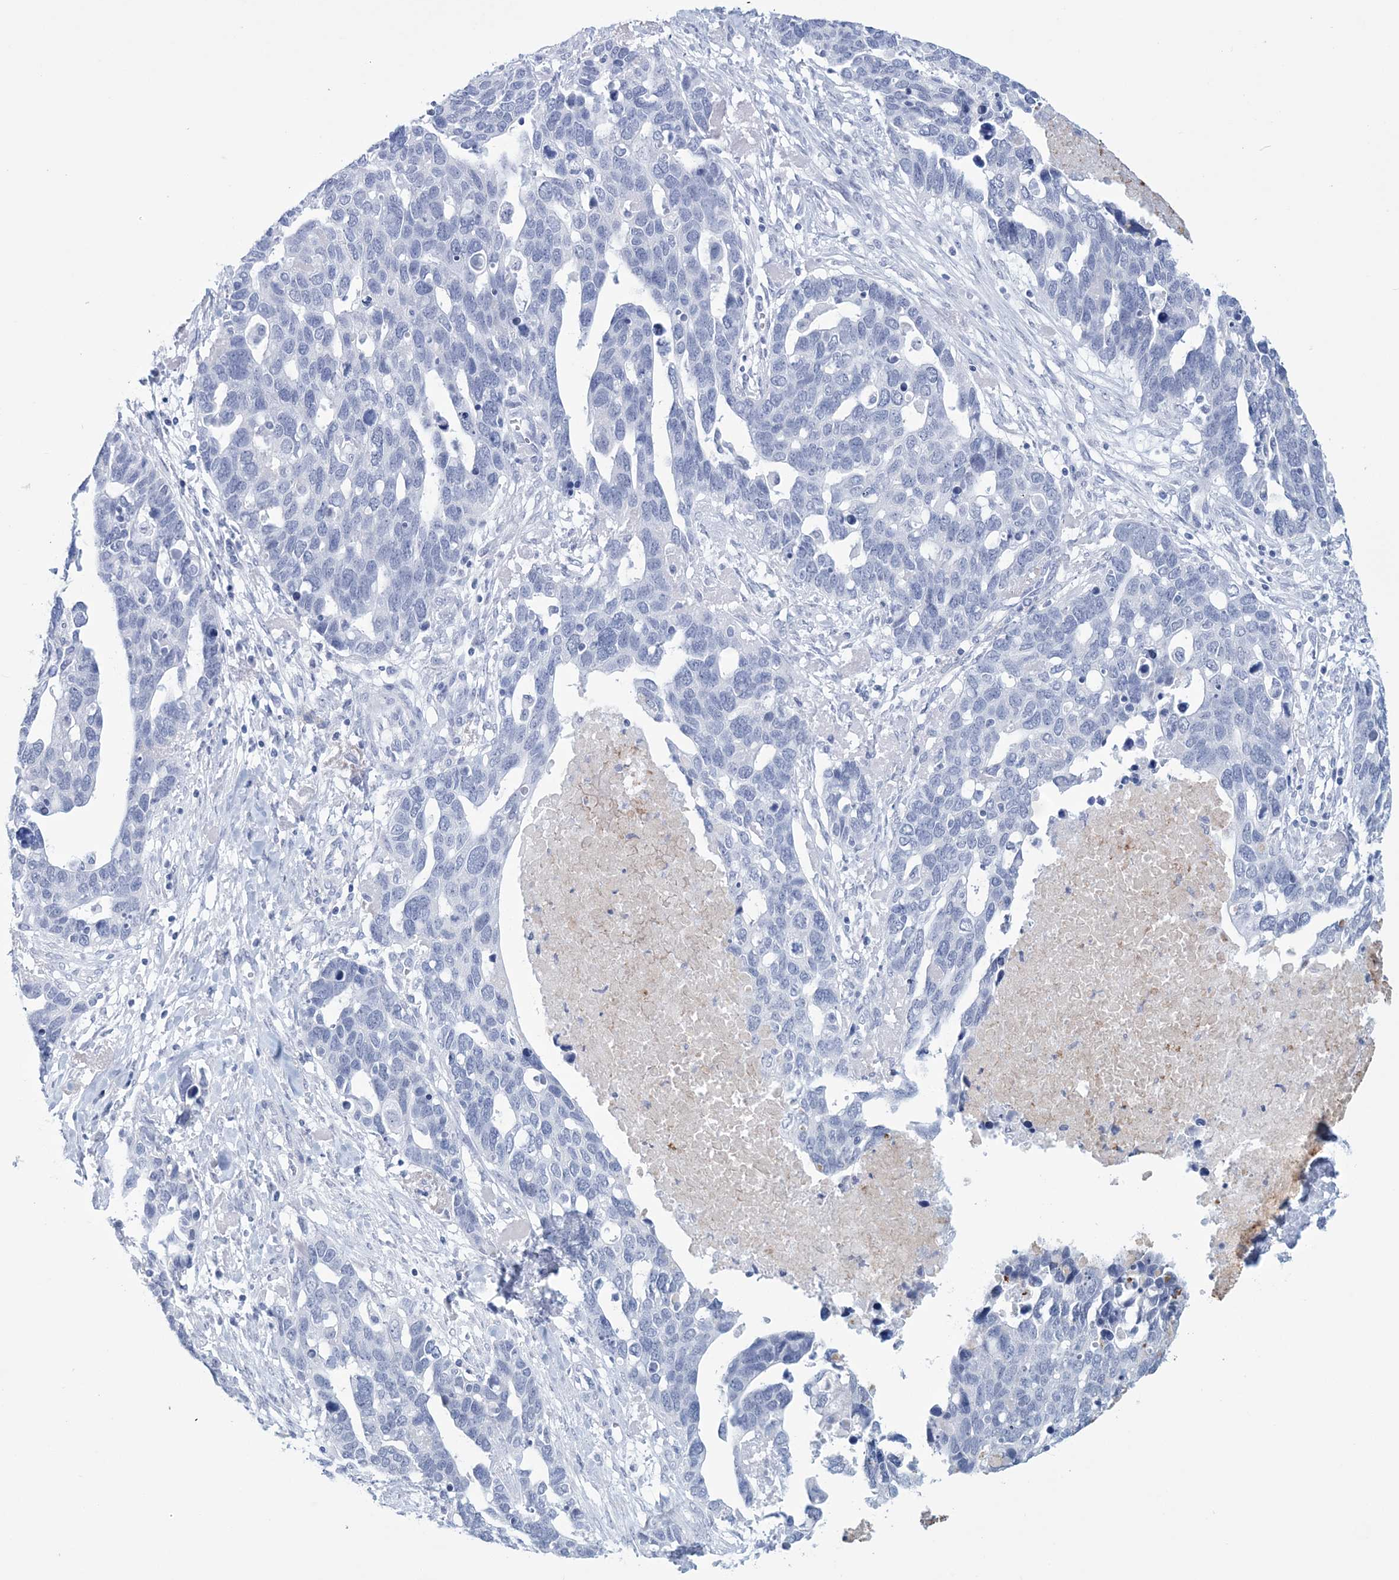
{"staining": {"intensity": "negative", "quantity": "none", "location": "none"}, "tissue": "ovarian cancer", "cell_type": "Tumor cells", "image_type": "cancer", "snomed": [{"axis": "morphology", "description": "Cystadenocarcinoma, serous, NOS"}, {"axis": "topography", "description": "Ovary"}], "caption": "High magnification brightfield microscopy of ovarian serous cystadenocarcinoma stained with DAB (brown) and counterstained with hematoxylin (blue): tumor cells show no significant expression.", "gene": "DPCD", "patient": {"sex": "female", "age": 54}}